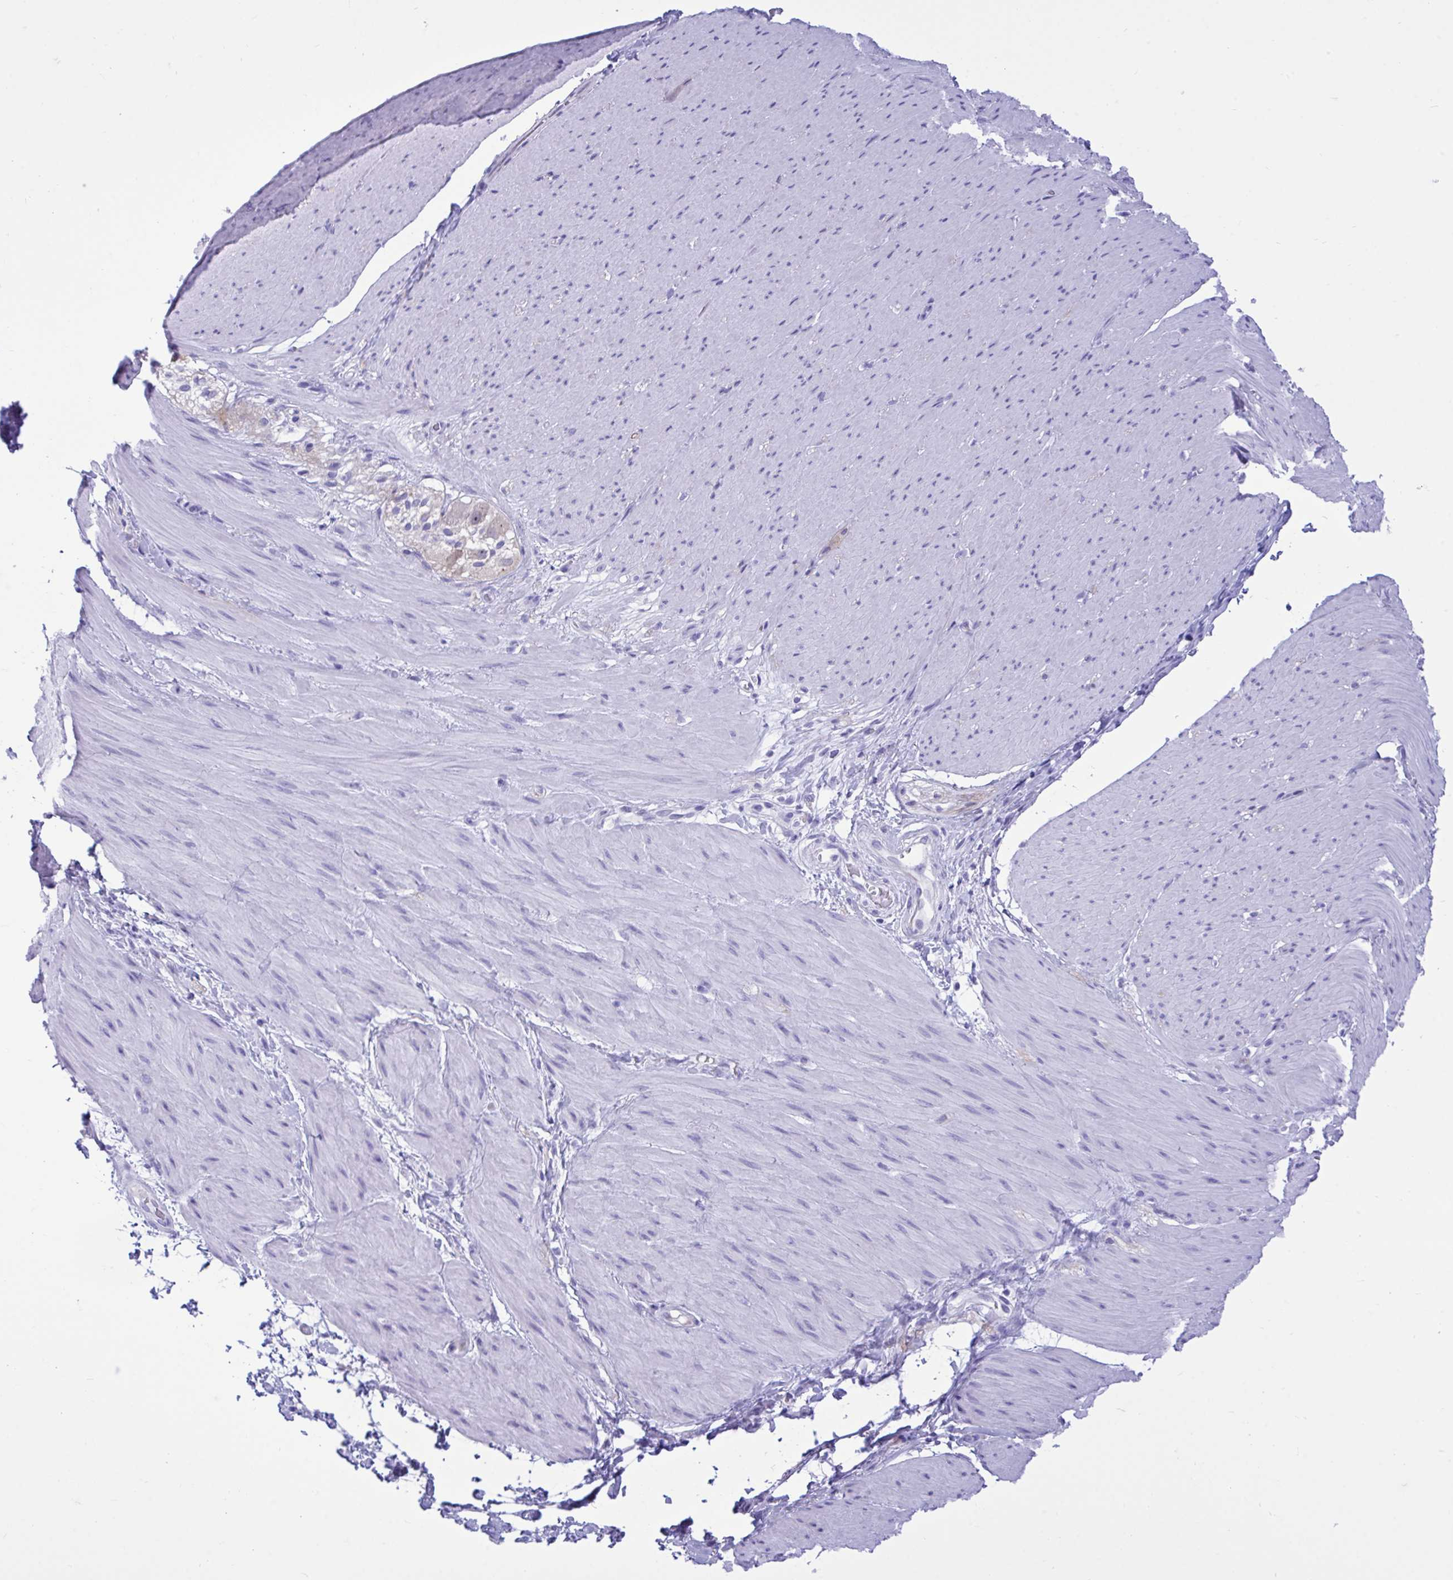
{"staining": {"intensity": "negative", "quantity": "none", "location": "none"}, "tissue": "smooth muscle", "cell_type": "Smooth muscle cells", "image_type": "normal", "snomed": [{"axis": "morphology", "description": "Normal tissue, NOS"}, {"axis": "topography", "description": "Smooth muscle"}, {"axis": "topography", "description": "Rectum"}], "caption": "DAB (3,3'-diaminobenzidine) immunohistochemical staining of unremarkable human smooth muscle reveals no significant expression in smooth muscle cells.", "gene": "BEX5", "patient": {"sex": "male", "age": 53}}